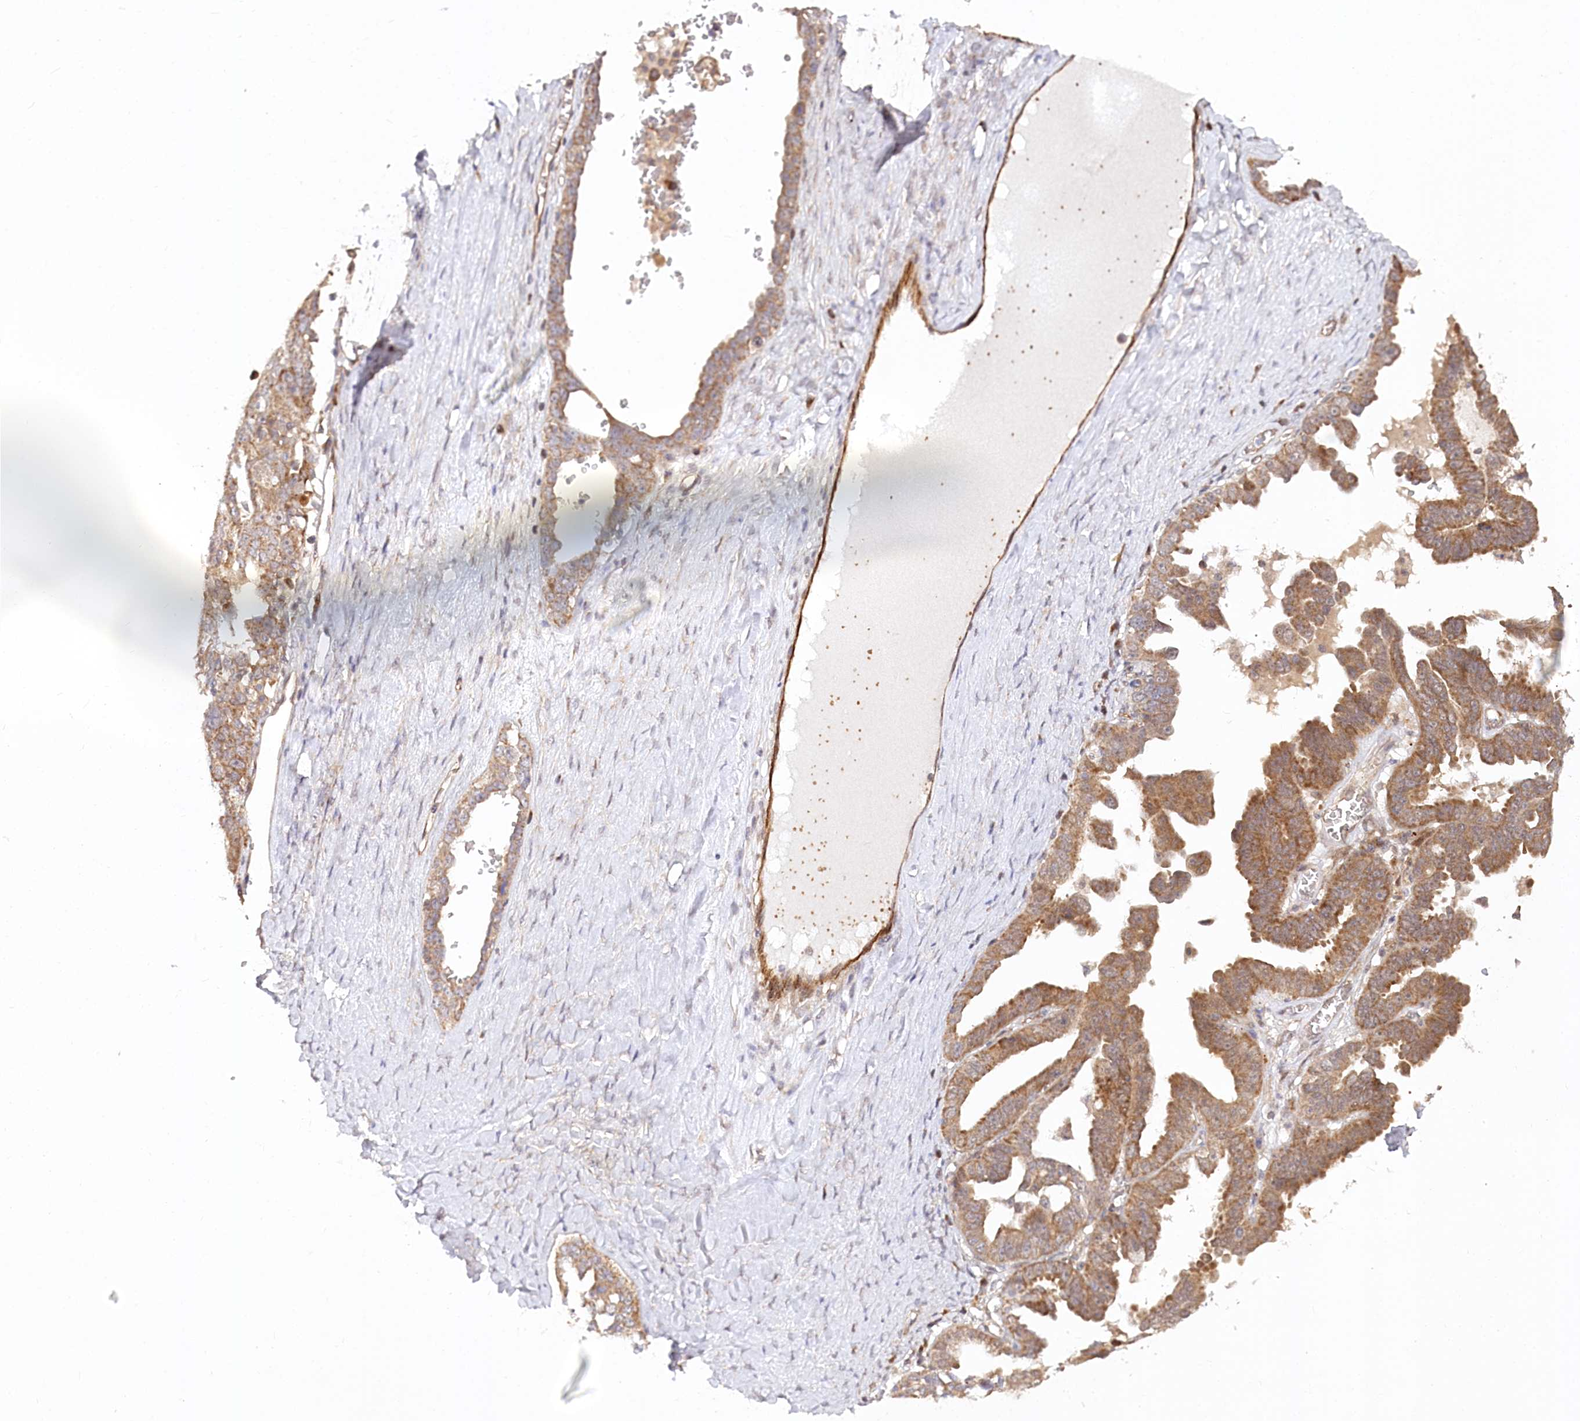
{"staining": {"intensity": "moderate", "quantity": ">75%", "location": "cytoplasmic/membranous"}, "tissue": "ovarian cancer", "cell_type": "Tumor cells", "image_type": "cancer", "snomed": [{"axis": "morphology", "description": "Carcinoma, endometroid"}, {"axis": "topography", "description": "Ovary"}], "caption": "A brown stain shows moderate cytoplasmic/membranous expression of a protein in endometroid carcinoma (ovarian) tumor cells.", "gene": "CEP70", "patient": {"sex": "female", "age": 62}}